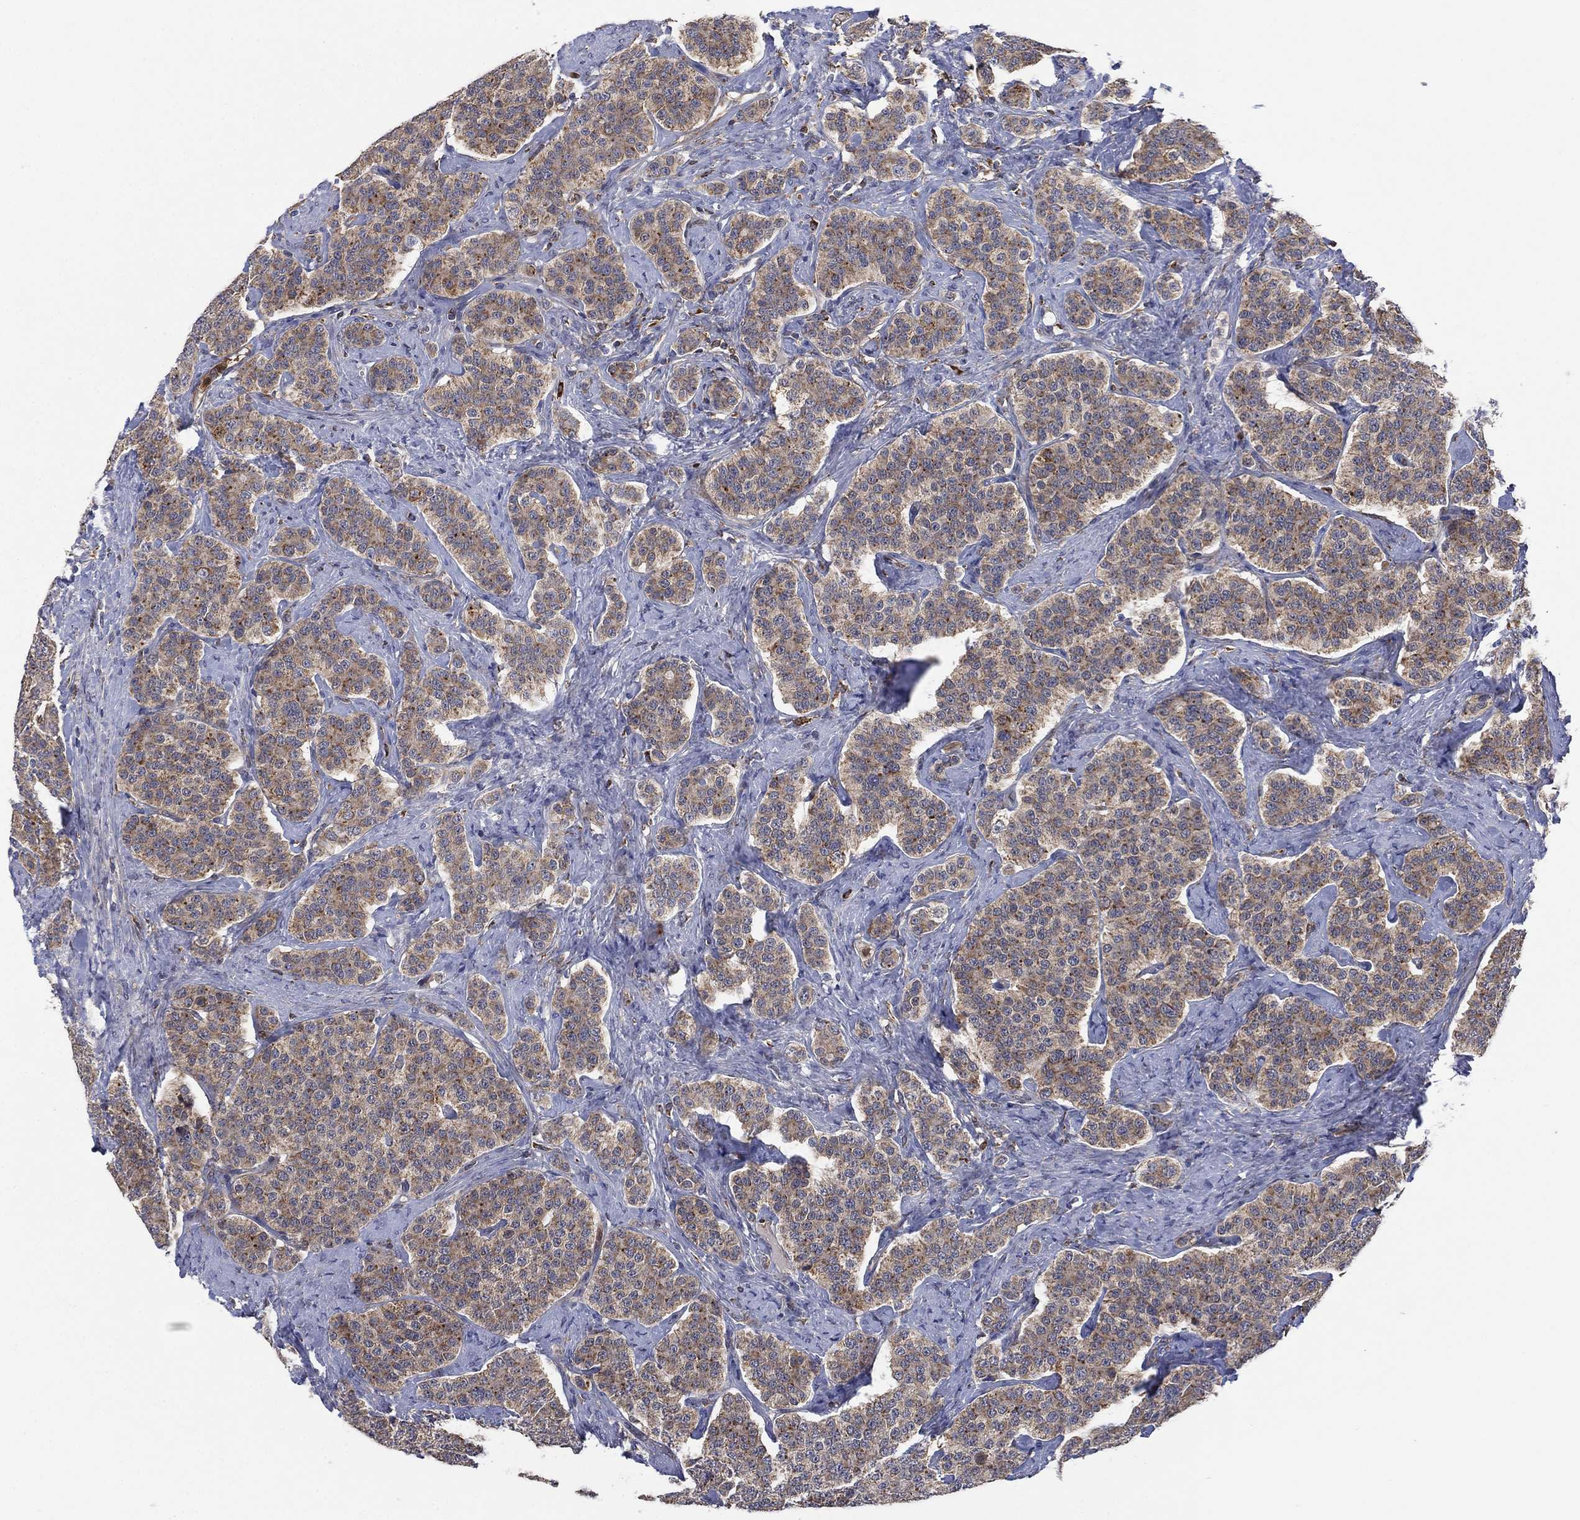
{"staining": {"intensity": "weak", "quantity": ">75%", "location": "cytoplasmic/membranous"}, "tissue": "carcinoid", "cell_type": "Tumor cells", "image_type": "cancer", "snomed": [{"axis": "morphology", "description": "Carcinoid, malignant, NOS"}, {"axis": "topography", "description": "Small intestine"}], "caption": "A brown stain shows weak cytoplasmic/membranous staining of a protein in malignant carcinoid tumor cells.", "gene": "FES", "patient": {"sex": "female", "age": 58}}